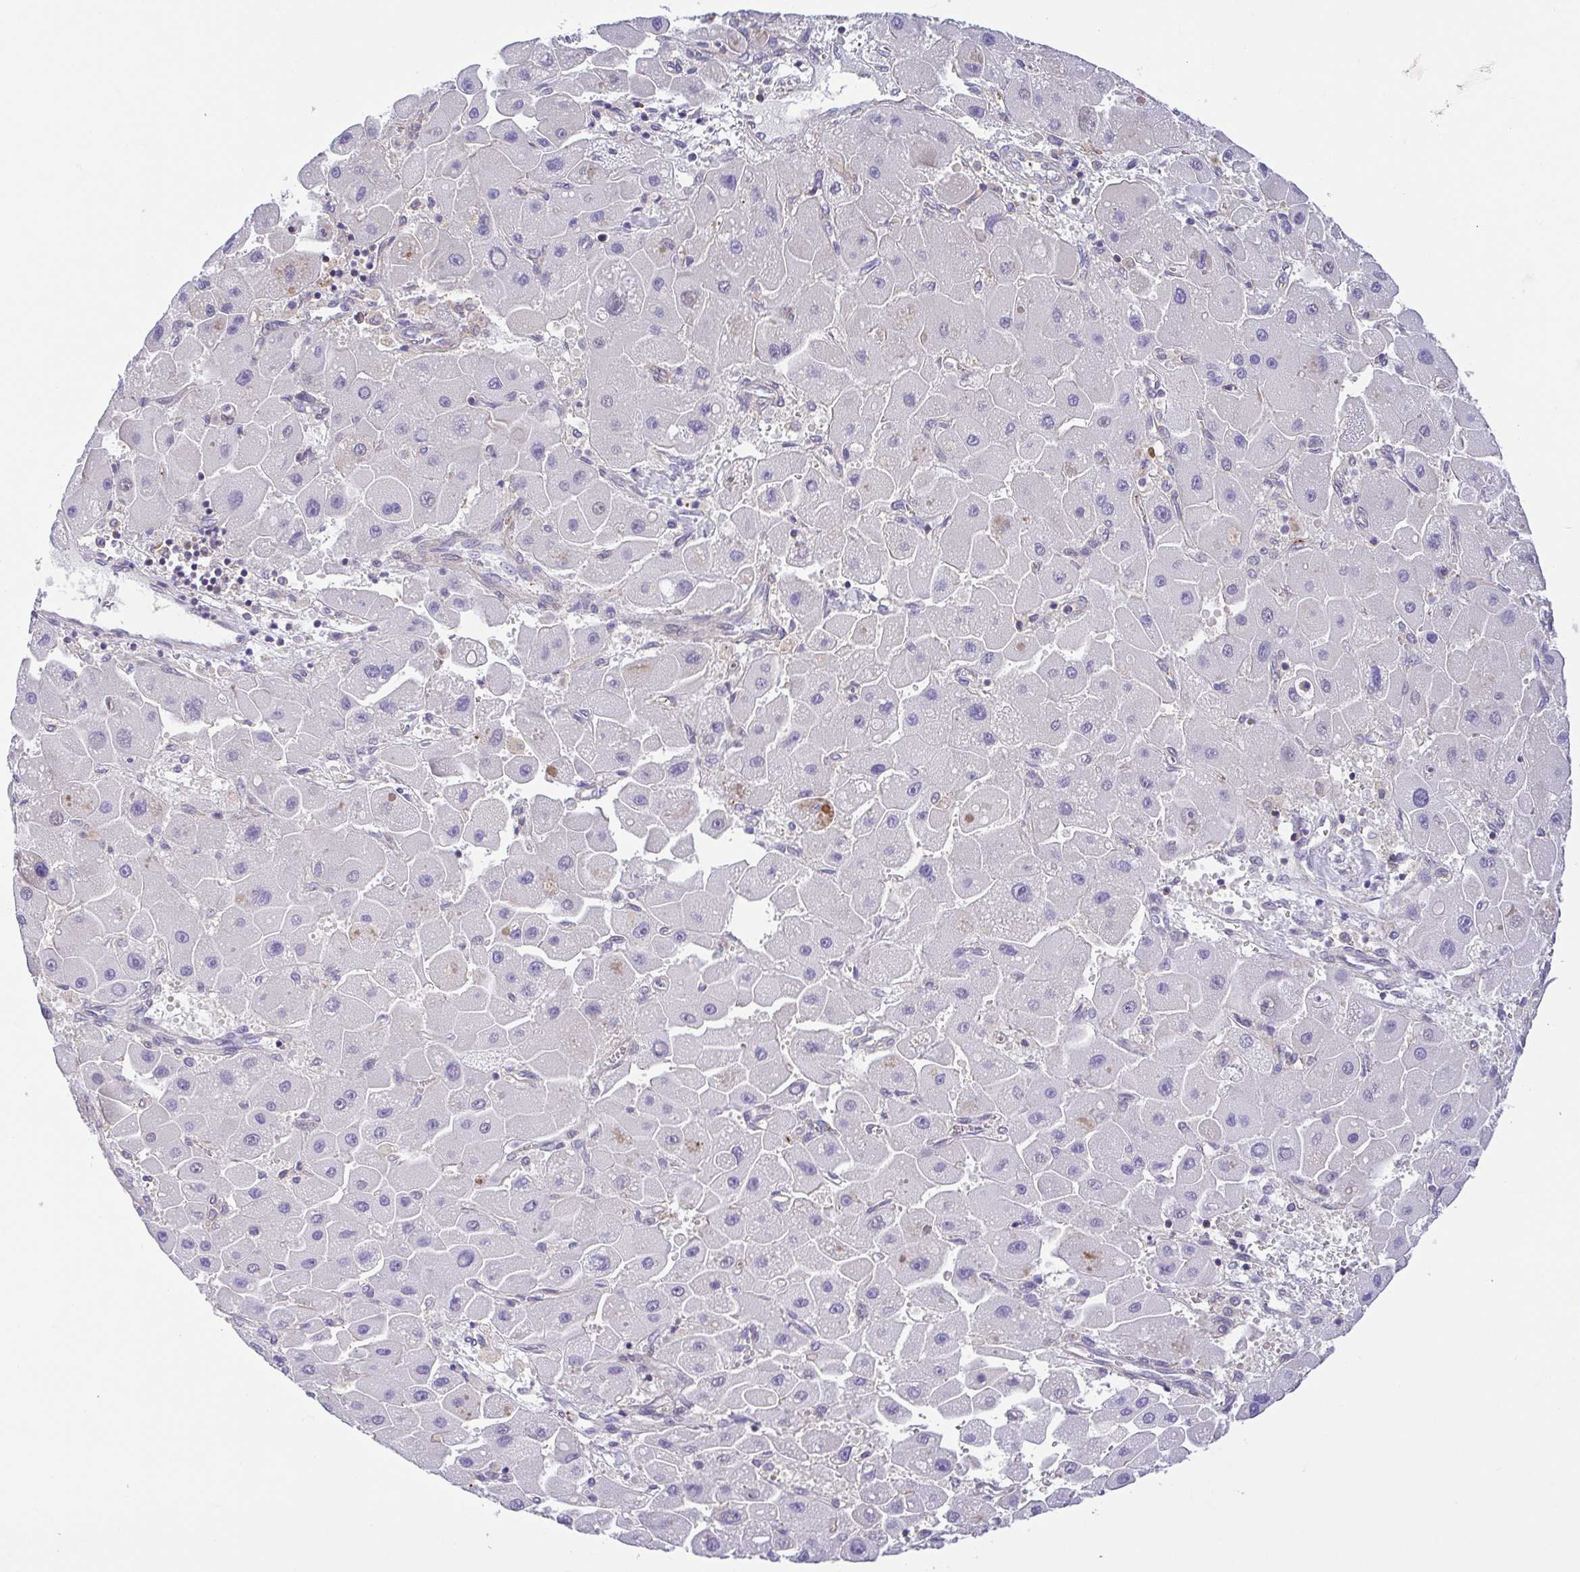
{"staining": {"intensity": "negative", "quantity": "none", "location": "none"}, "tissue": "liver cancer", "cell_type": "Tumor cells", "image_type": "cancer", "snomed": [{"axis": "morphology", "description": "Carcinoma, Hepatocellular, NOS"}, {"axis": "topography", "description": "Liver"}], "caption": "A histopathology image of hepatocellular carcinoma (liver) stained for a protein exhibits no brown staining in tumor cells.", "gene": "PRR14L", "patient": {"sex": "male", "age": 24}}